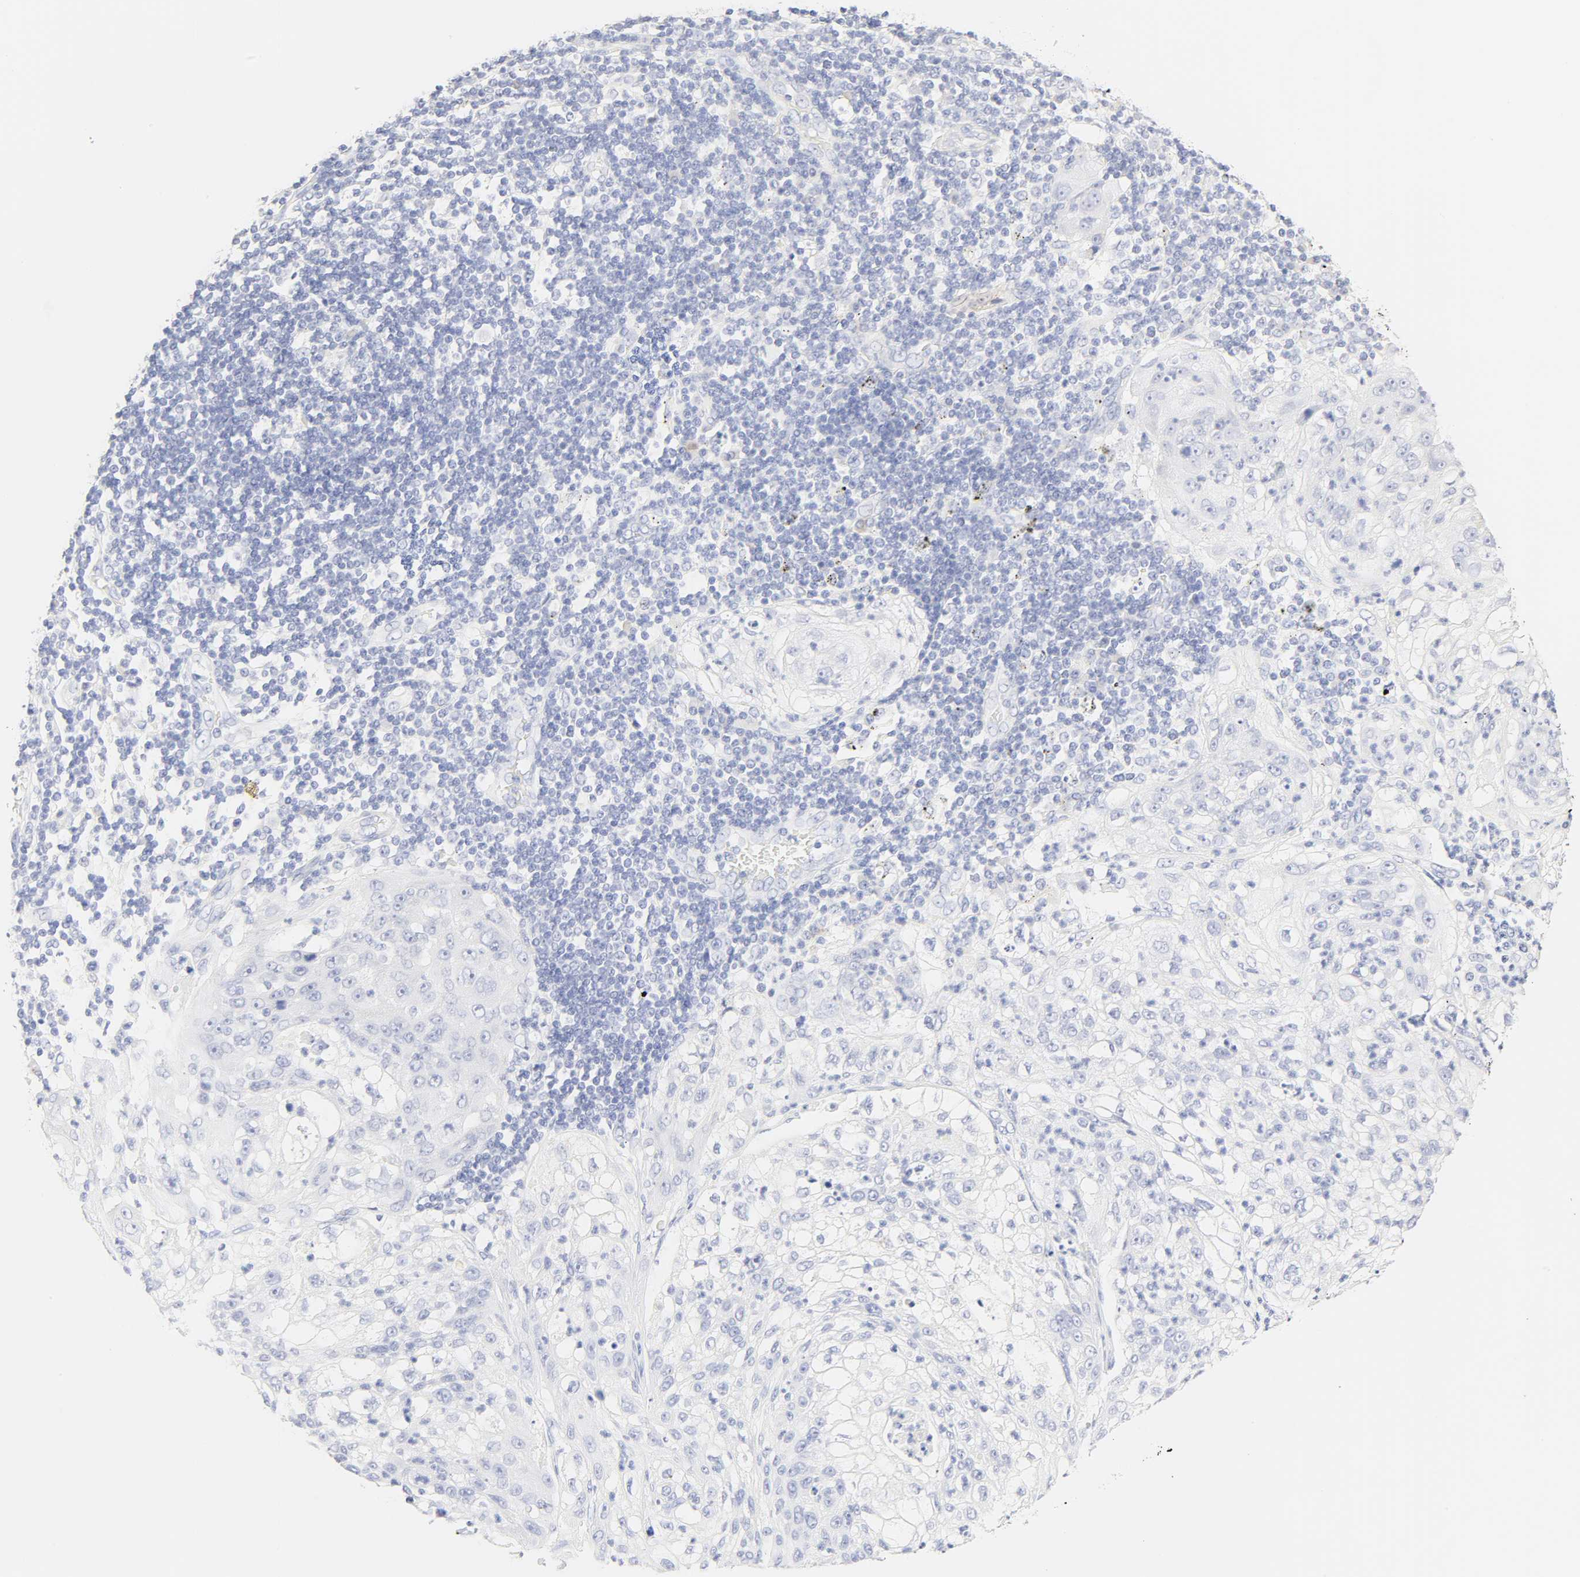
{"staining": {"intensity": "negative", "quantity": "none", "location": "none"}, "tissue": "lung cancer", "cell_type": "Tumor cells", "image_type": "cancer", "snomed": [{"axis": "morphology", "description": "Inflammation, NOS"}, {"axis": "morphology", "description": "Squamous cell carcinoma, NOS"}, {"axis": "topography", "description": "Lymph node"}, {"axis": "topography", "description": "Soft tissue"}, {"axis": "topography", "description": "Lung"}], "caption": "This is a image of immunohistochemistry staining of lung cancer, which shows no positivity in tumor cells.", "gene": "SLCO1B3", "patient": {"sex": "male", "age": 66}}